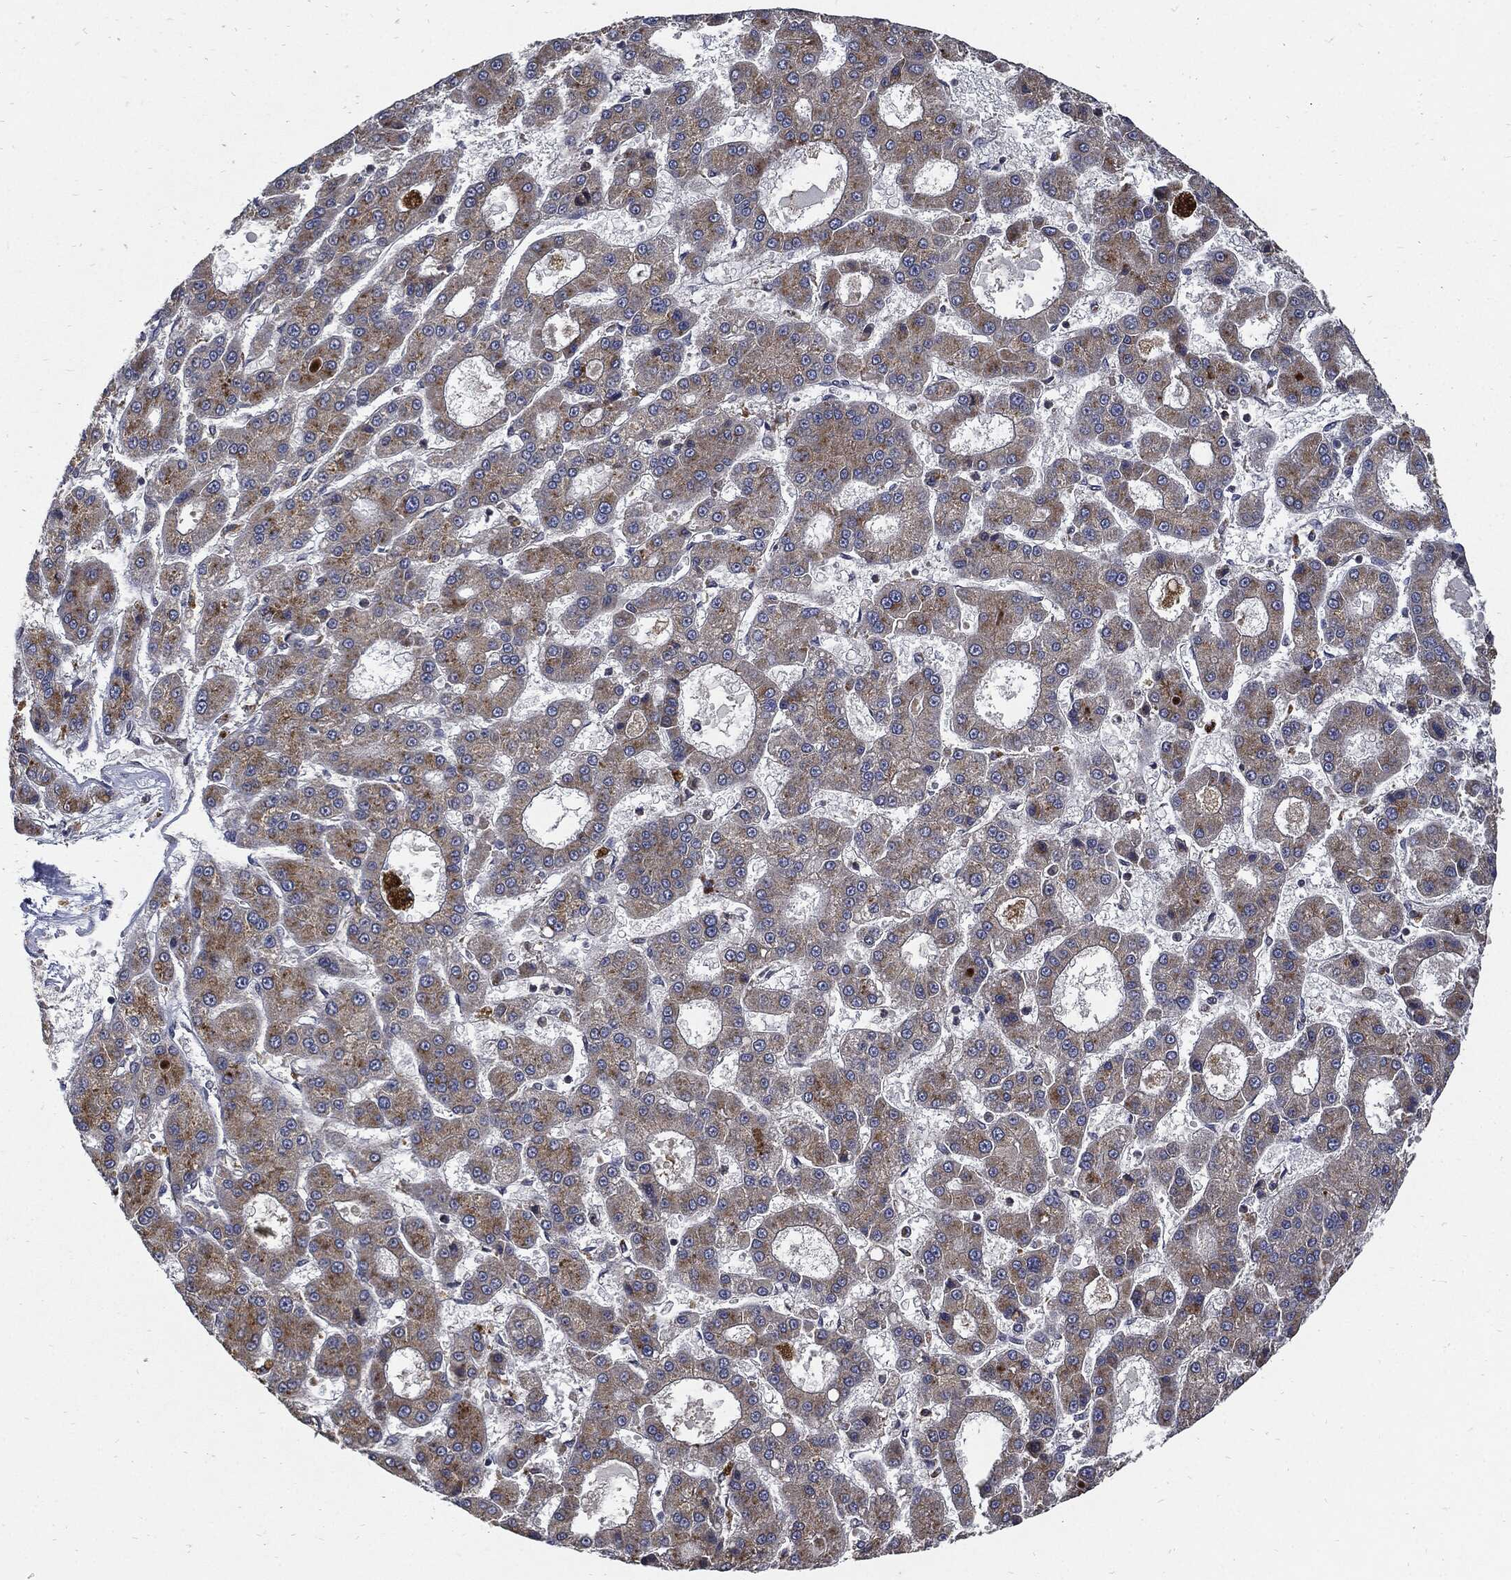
{"staining": {"intensity": "weak", "quantity": "25%-75%", "location": "cytoplasmic/membranous"}, "tissue": "liver cancer", "cell_type": "Tumor cells", "image_type": "cancer", "snomed": [{"axis": "morphology", "description": "Carcinoma, Hepatocellular, NOS"}, {"axis": "topography", "description": "Liver"}], "caption": "Liver hepatocellular carcinoma stained with DAB immunohistochemistry exhibits low levels of weak cytoplasmic/membranous positivity in approximately 25%-75% of tumor cells.", "gene": "SLC31A2", "patient": {"sex": "male", "age": 70}}